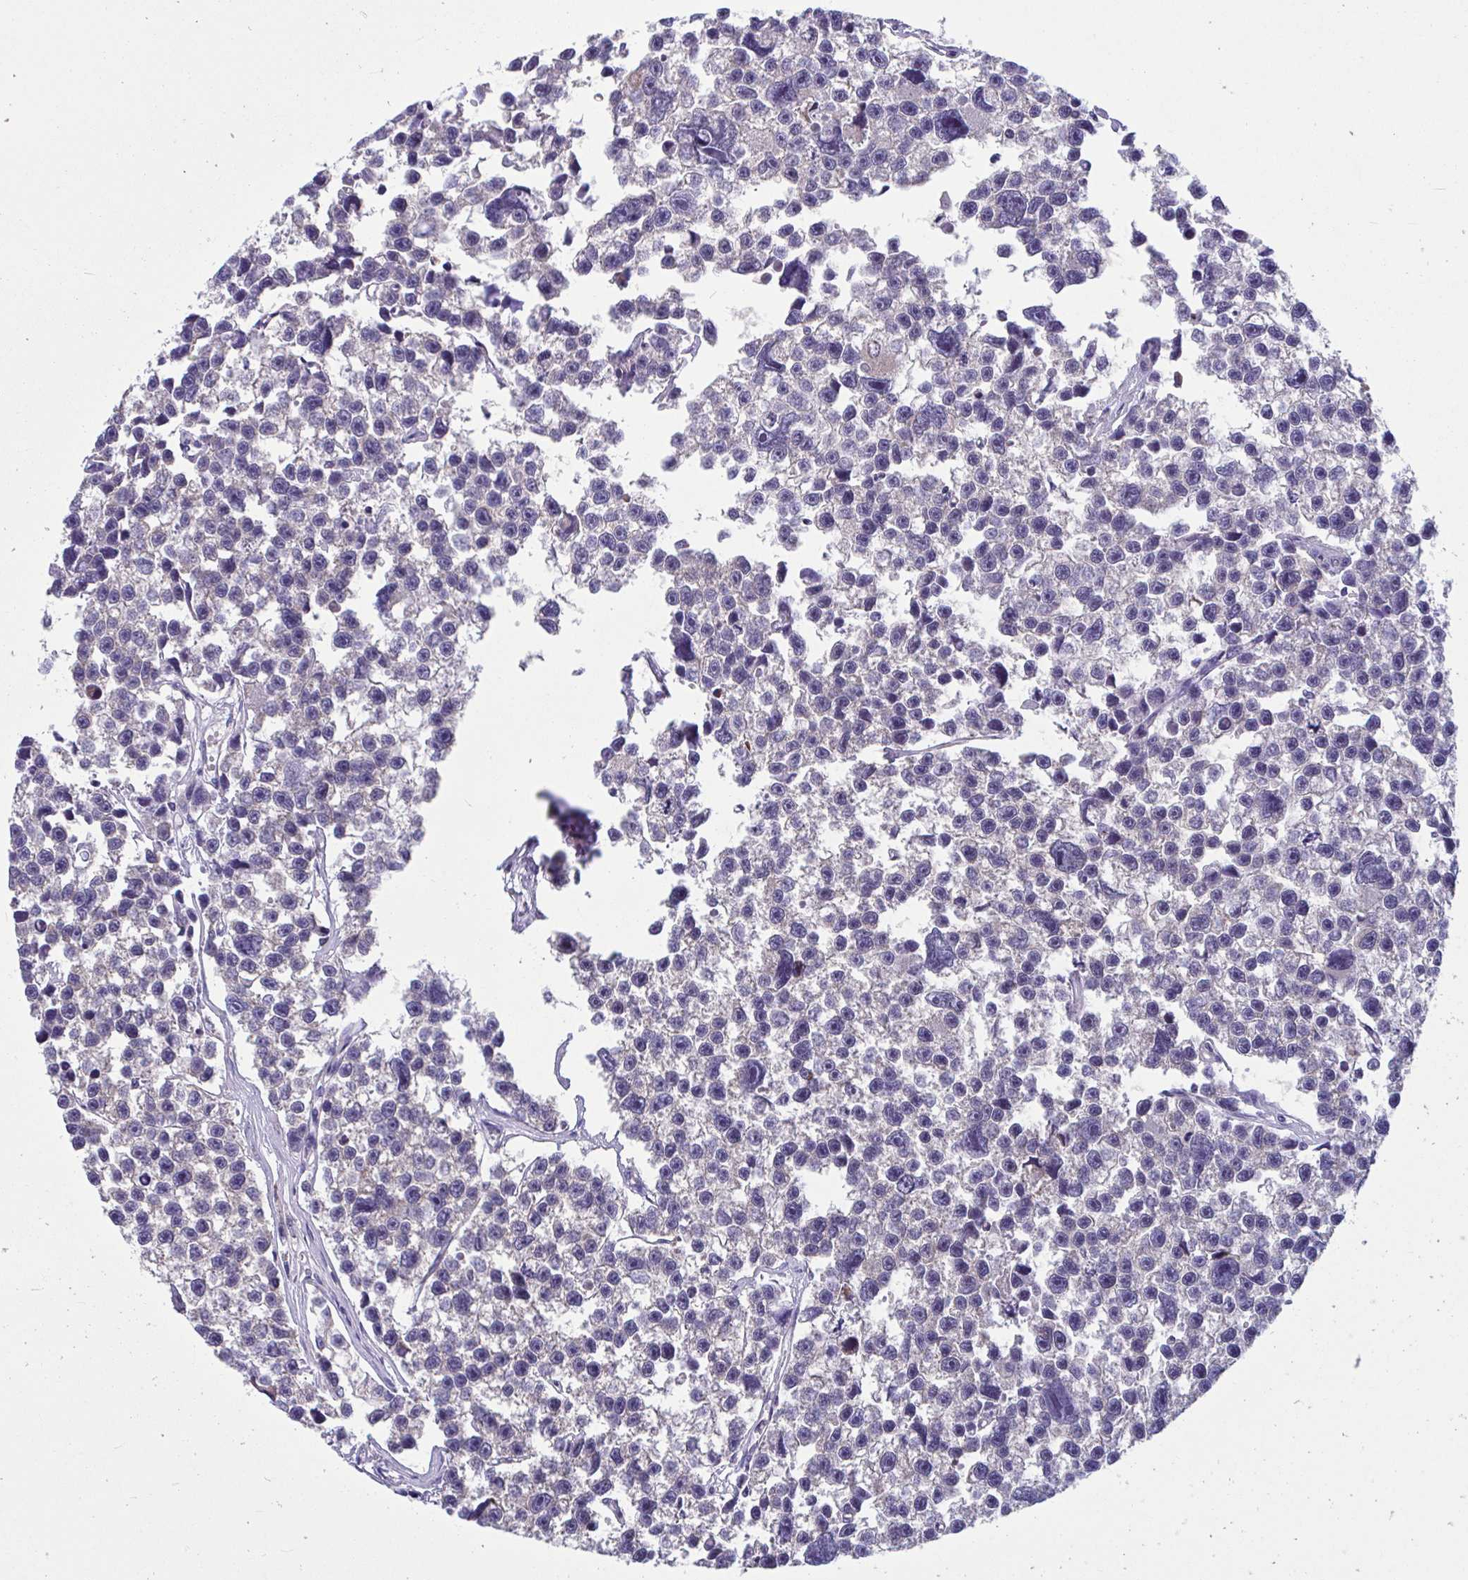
{"staining": {"intensity": "negative", "quantity": "none", "location": "none"}, "tissue": "testis cancer", "cell_type": "Tumor cells", "image_type": "cancer", "snomed": [{"axis": "morphology", "description": "Seminoma, NOS"}, {"axis": "topography", "description": "Testis"}], "caption": "A photomicrograph of testis seminoma stained for a protein reveals no brown staining in tumor cells.", "gene": "OR13A1", "patient": {"sex": "male", "age": 26}}